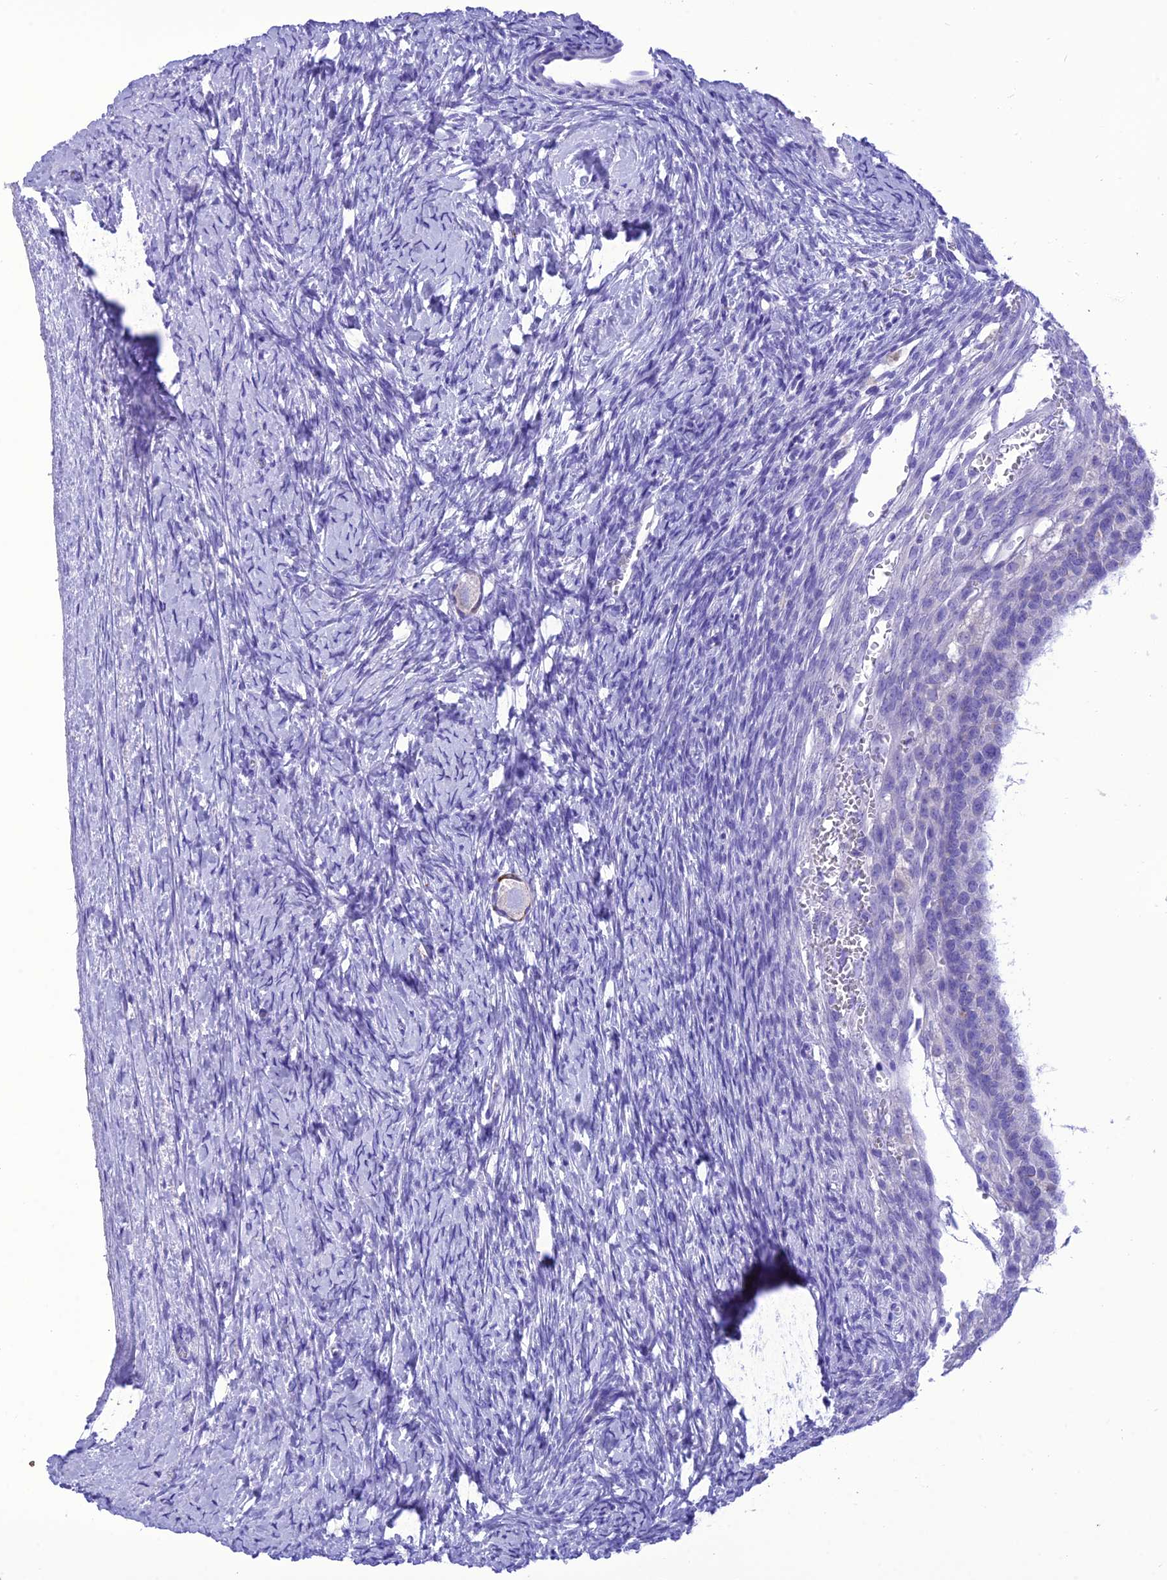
{"staining": {"intensity": "moderate", "quantity": "25%-75%", "location": "cytoplasmic/membranous"}, "tissue": "ovary", "cell_type": "Follicle cells", "image_type": "normal", "snomed": [{"axis": "morphology", "description": "Normal tissue, NOS"}, {"axis": "morphology", "description": "Developmental malformation"}, {"axis": "topography", "description": "Ovary"}], "caption": "A micrograph showing moderate cytoplasmic/membranous staining in approximately 25%-75% of follicle cells in unremarkable ovary, as visualized by brown immunohistochemical staining.", "gene": "VPS52", "patient": {"sex": "female", "age": 39}}